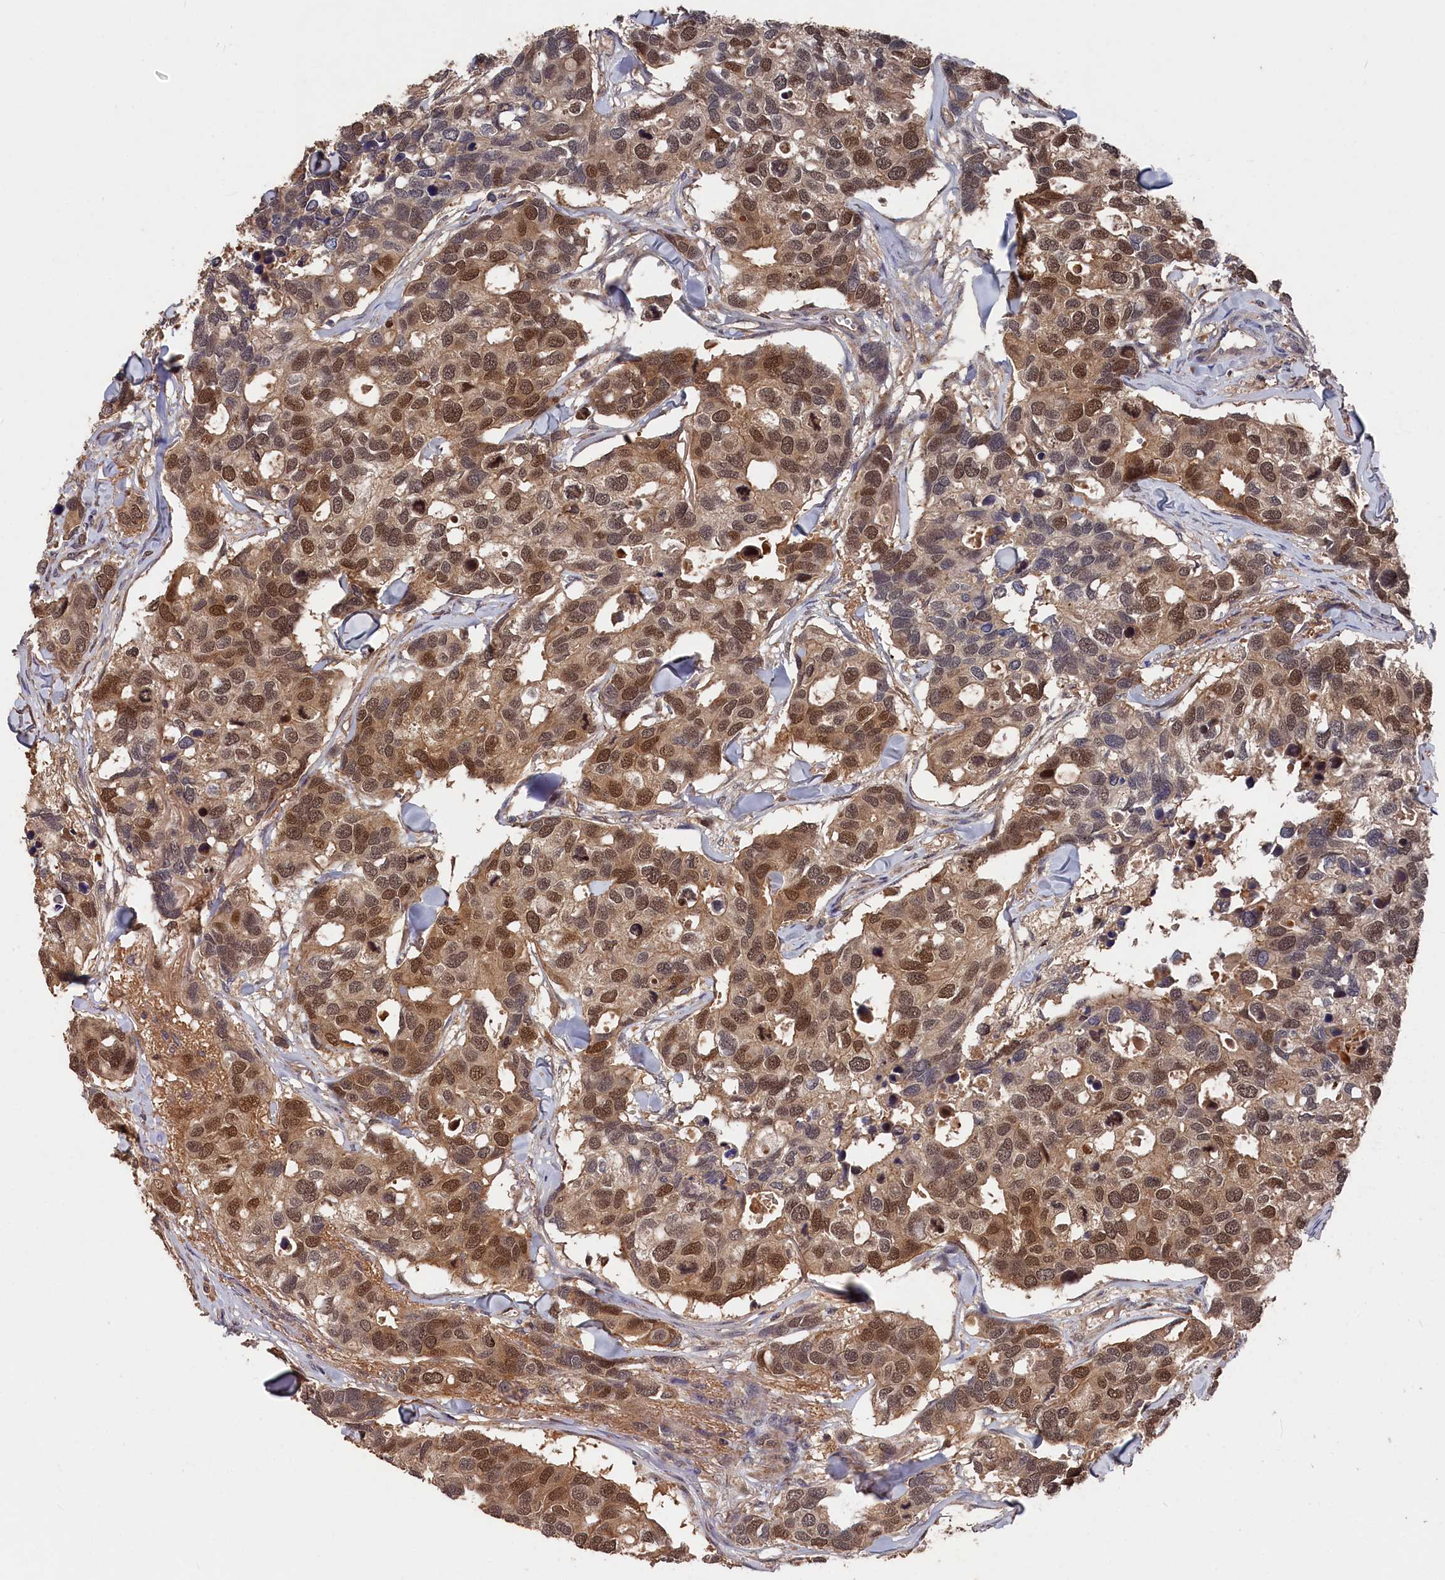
{"staining": {"intensity": "moderate", "quantity": ">75%", "location": "cytoplasmic/membranous,nuclear"}, "tissue": "breast cancer", "cell_type": "Tumor cells", "image_type": "cancer", "snomed": [{"axis": "morphology", "description": "Duct carcinoma"}, {"axis": "topography", "description": "Breast"}], "caption": "Protein staining of infiltrating ductal carcinoma (breast) tissue exhibits moderate cytoplasmic/membranous and nuclear staining in about >75% of tumor cells.", "gene": "RMI2", "patient": {"sex": "female", "age": 83}}